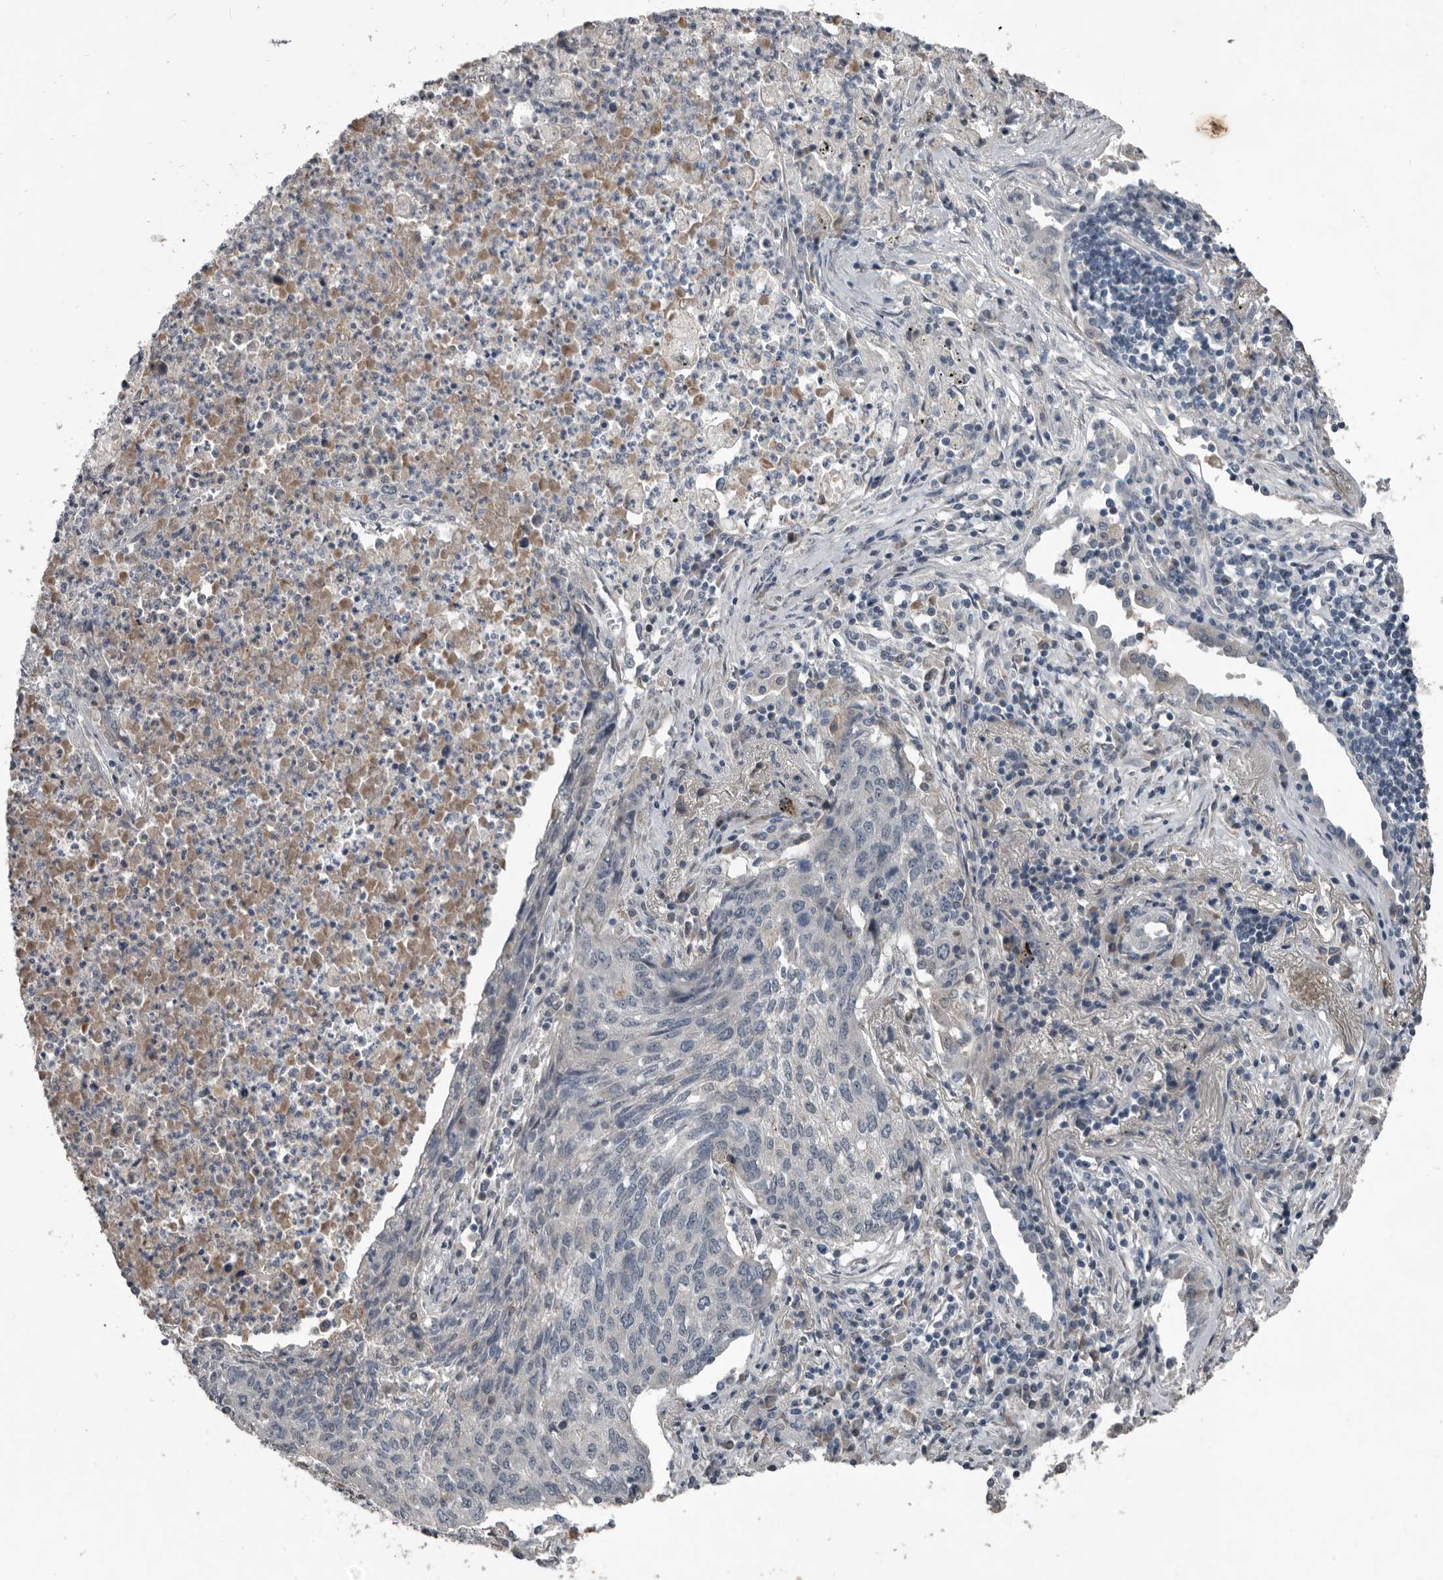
{"staining": {"intensity": "negative", "quantity": "none", "location": "none"}, "tissue": "lung cancer", "cell_type": "Tumor cells", "image_type": "cancer", "snomed": [{"axis": "morphology", "description": "Squamous cell carcinoma, NOS"}, {"axis": "topography", "description": "Lung"}], "caption": "The micrograph displays no staining of tumor cells in squamous cell carcinoma (lung). (Immunohistochemistry, brightfield microscopy, high magnification).", "gene": "C1orf216", "patient": {"sex": "female", "age": 63}}